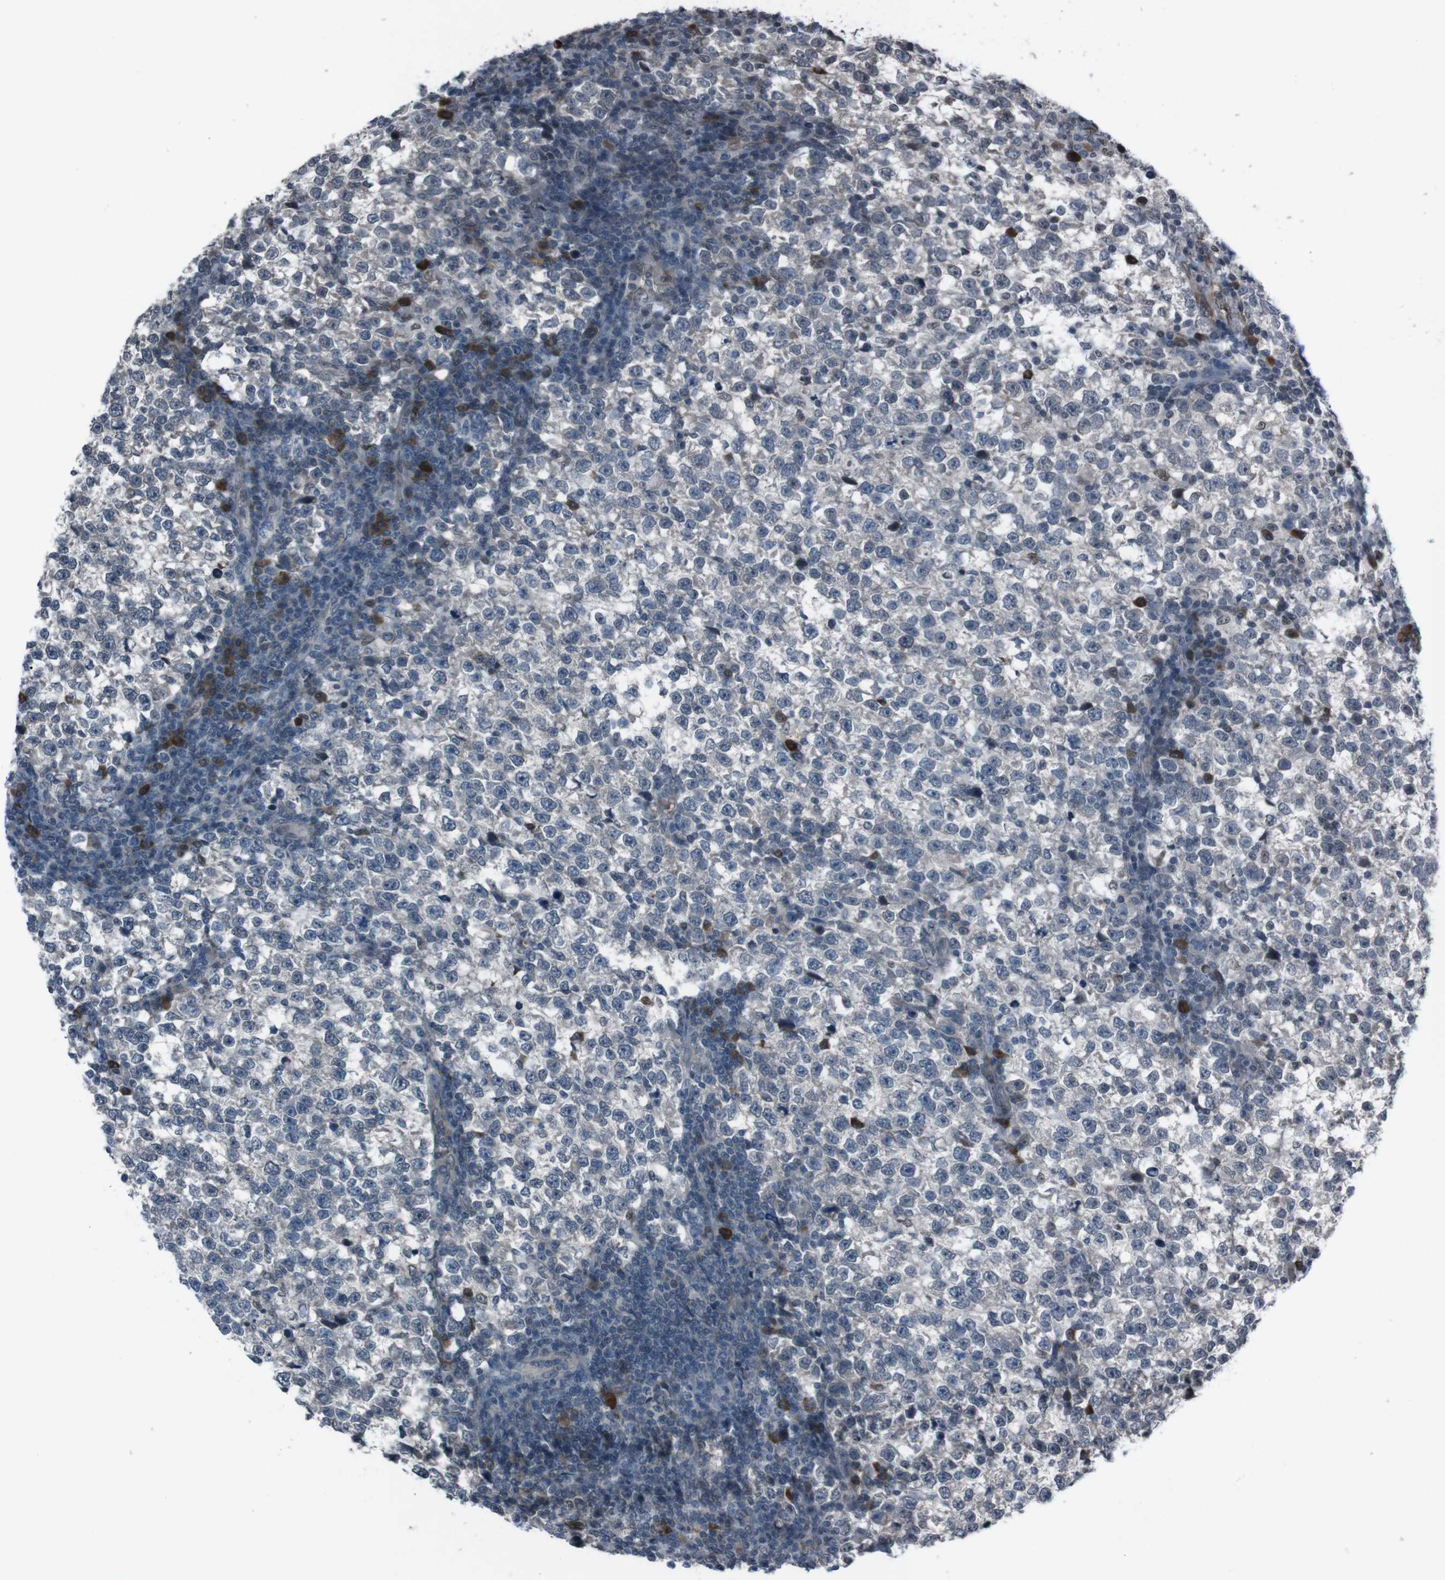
{"staining": {"intensity": "negative", "quantity": "none", "location": "none"}, "tissue": "testis cancer", "cell_type": "Tumor cells", "image_type": "cancer", "snomed": [{"axis": "morphology", "description": "Normal tissue, NOS"}, {"axis": "morphology", "description": "Seminoma, NOS"}, {"axis": "topography", "description": "Testis"}], "caption": "The image shows no staining of tumor cells in testis seminoma. (Immunohistochemistry, brightfield microscopy, high magnification).", "gene": "SS18L1", "patient": {"sex": "male", "age": 43}}